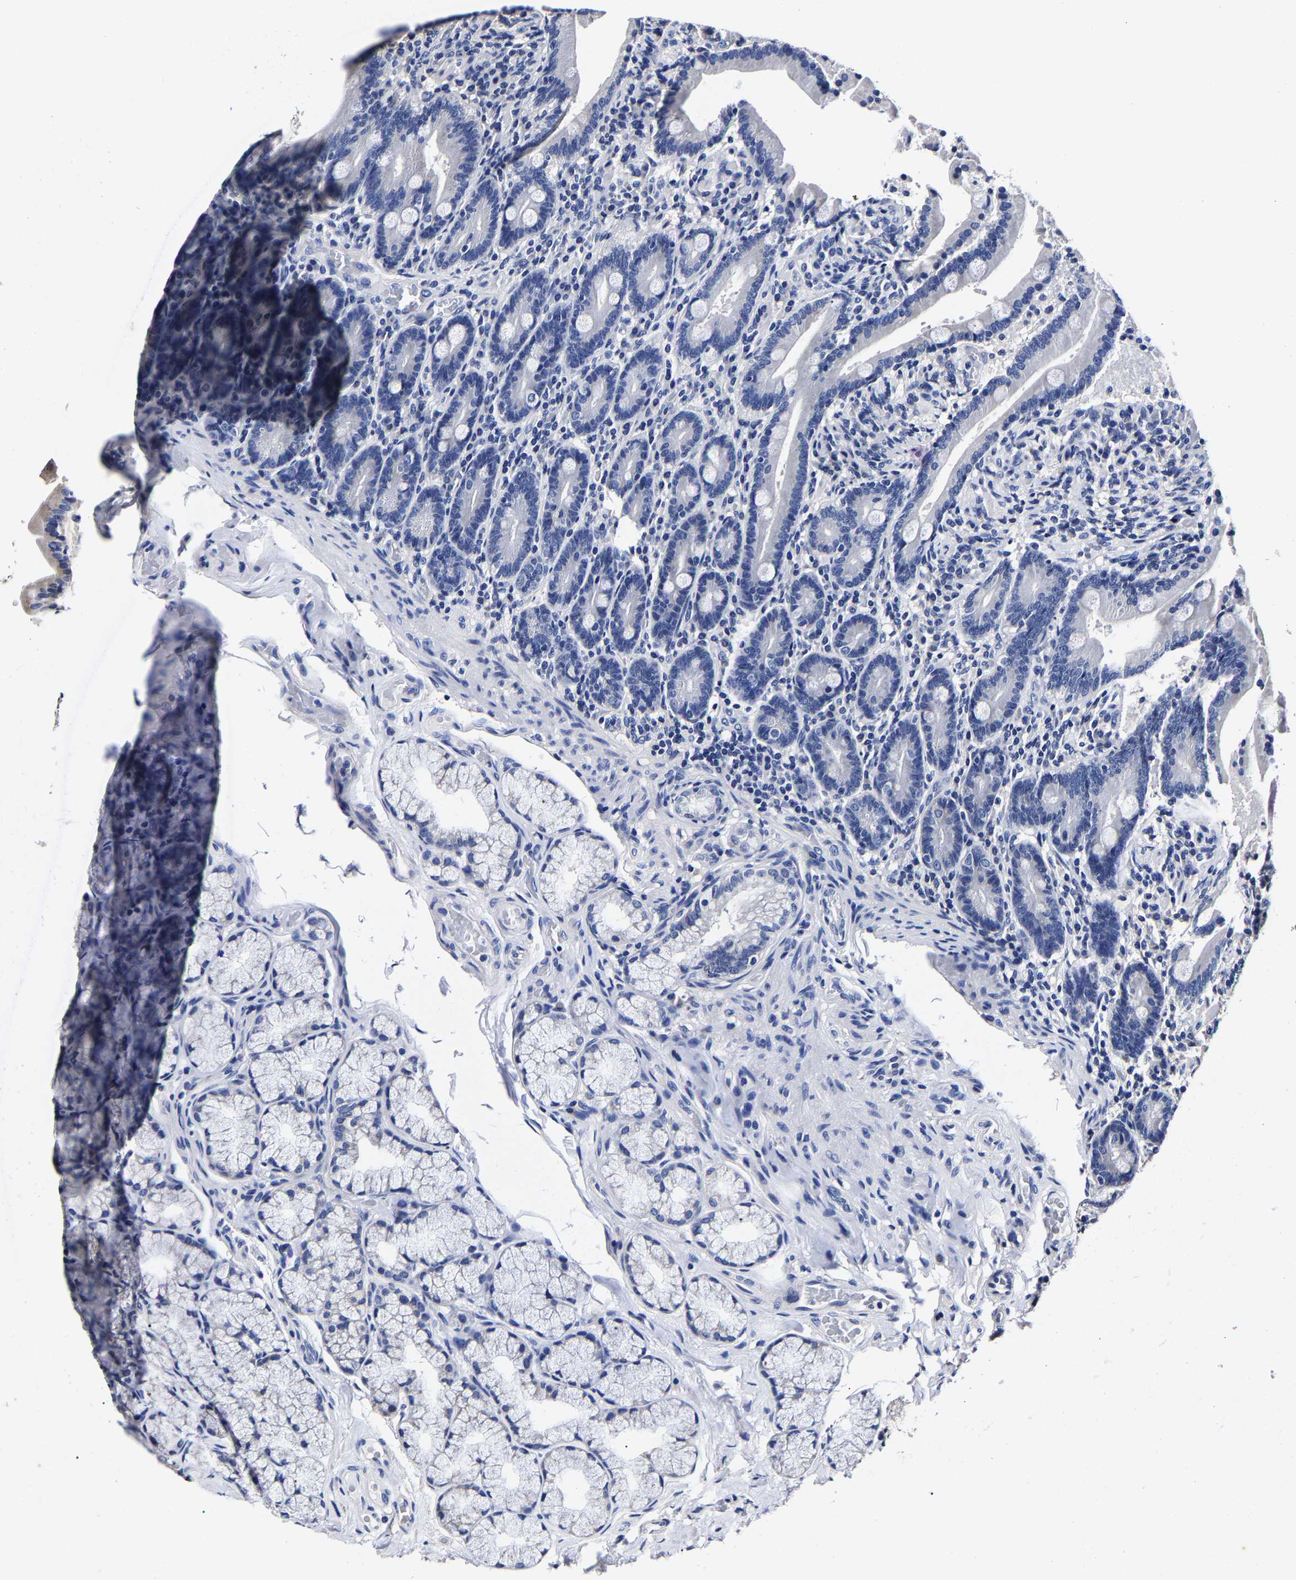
{"staining": {"intensity": "negative", "quantity": "none", "location": "none"}, "tissue": "duodenum", "cell_type": "Glandular cells", "image_type": "normal", "snomed": [{"axis": "morphology", "description": "Normal tissue, NOS"}, {"axis": "topography", "description": "Duodenum"}], "caption": "Immunohistochemistry (IHC) of unremarkable duodenum shows no positivity in glandular cells.", "gene": "AKAP4", "patient": {"sex": "male", "age": 54}}